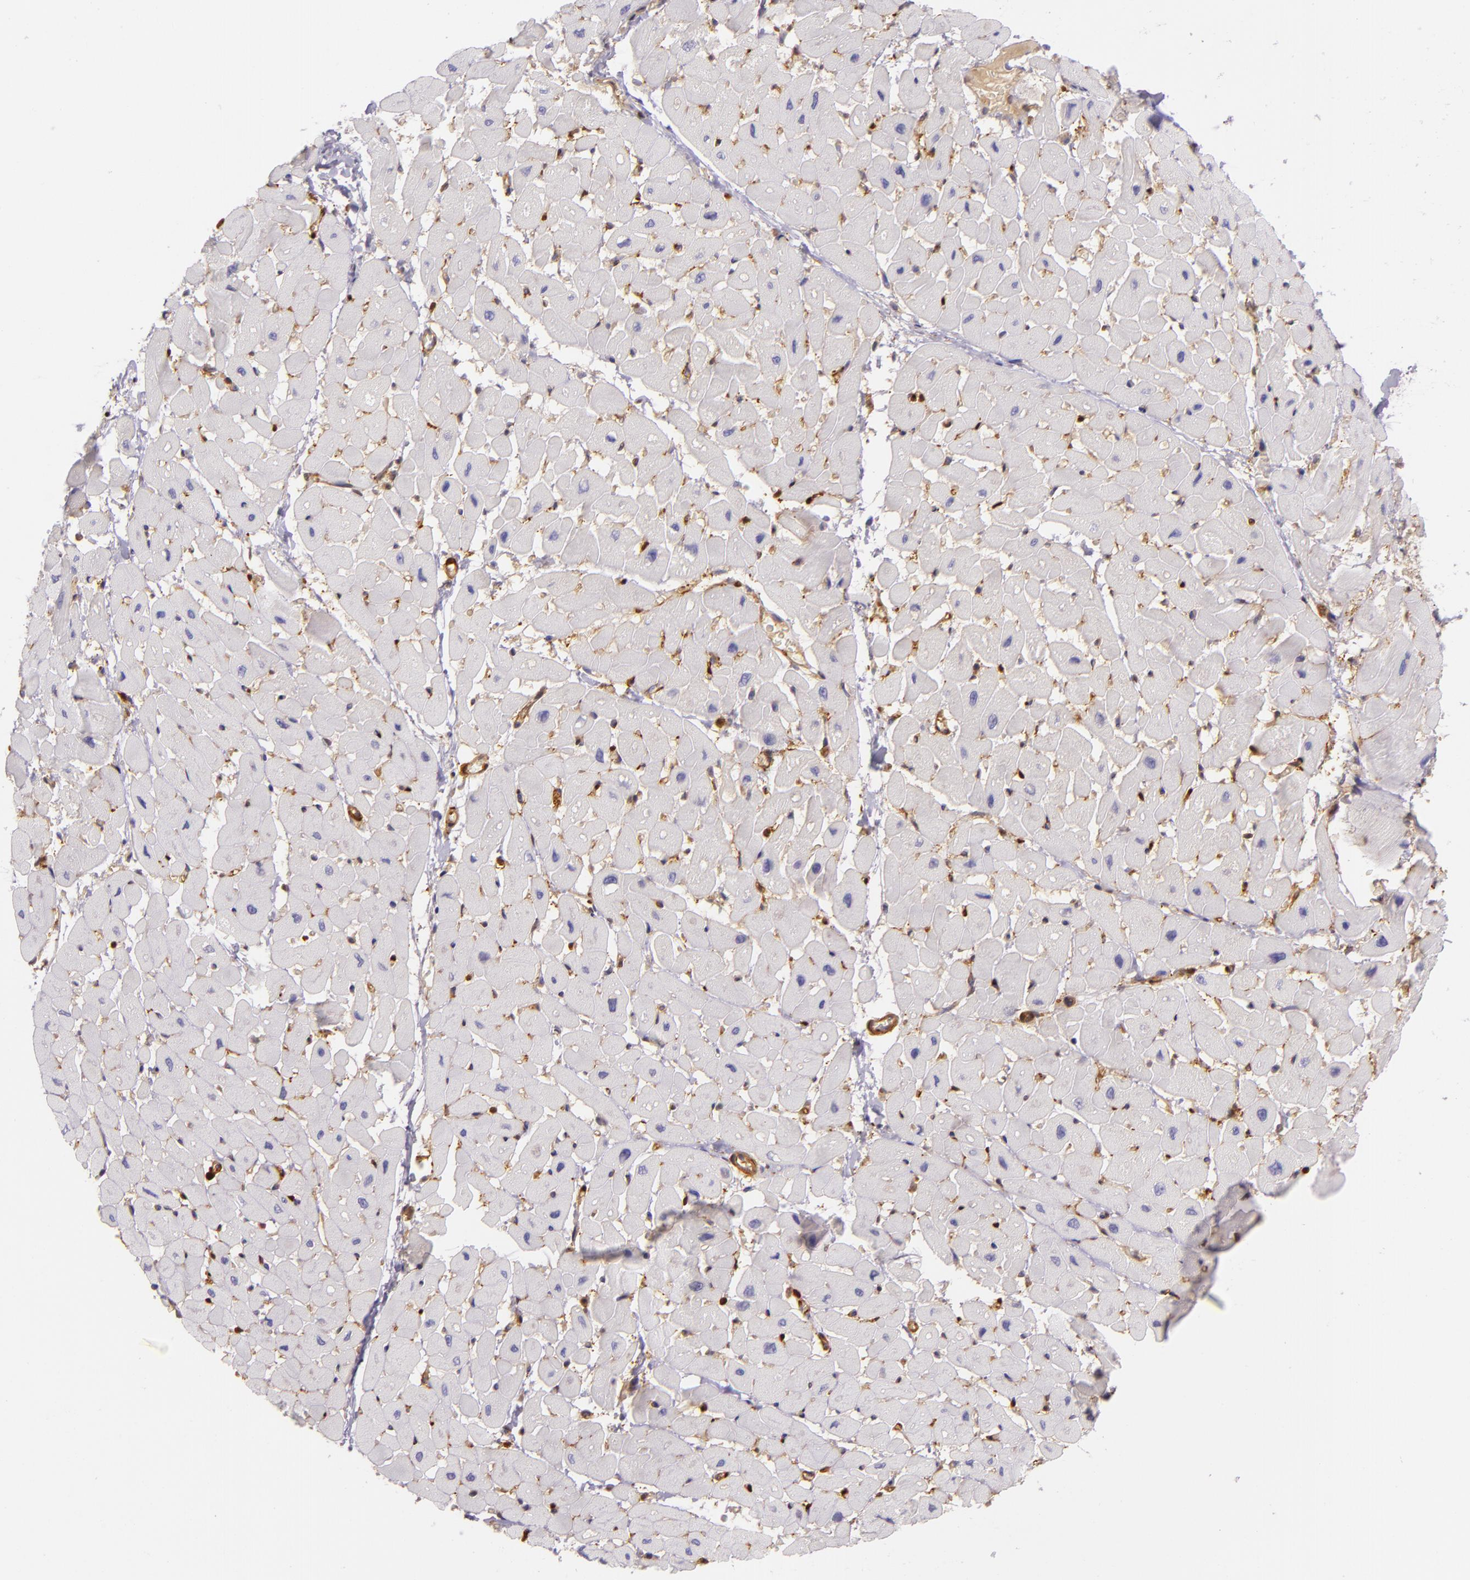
{"staining": {"intensity": "negative", "quantity": "none", "location": "none"}, "tissue": "heart muscle", "cell_type": "Cardiomyocytes", "image_type": "normal", "snomed": [{"axis": "morphology", "description": "Normal tissue, NOS"}, {"axis": "topography", "description": "Heart"}], "caption": "Heart muscle was stained to show a protein in brown. There is no significant staining in cardiomyocytes. (DAB (3,3'-diaminobenzidine) immunohistochemistry (IHC) visualized using brightfield microscopy, high magnification).", "gene": "TLN1", "patient": {"sex": "male", "age": 45}}